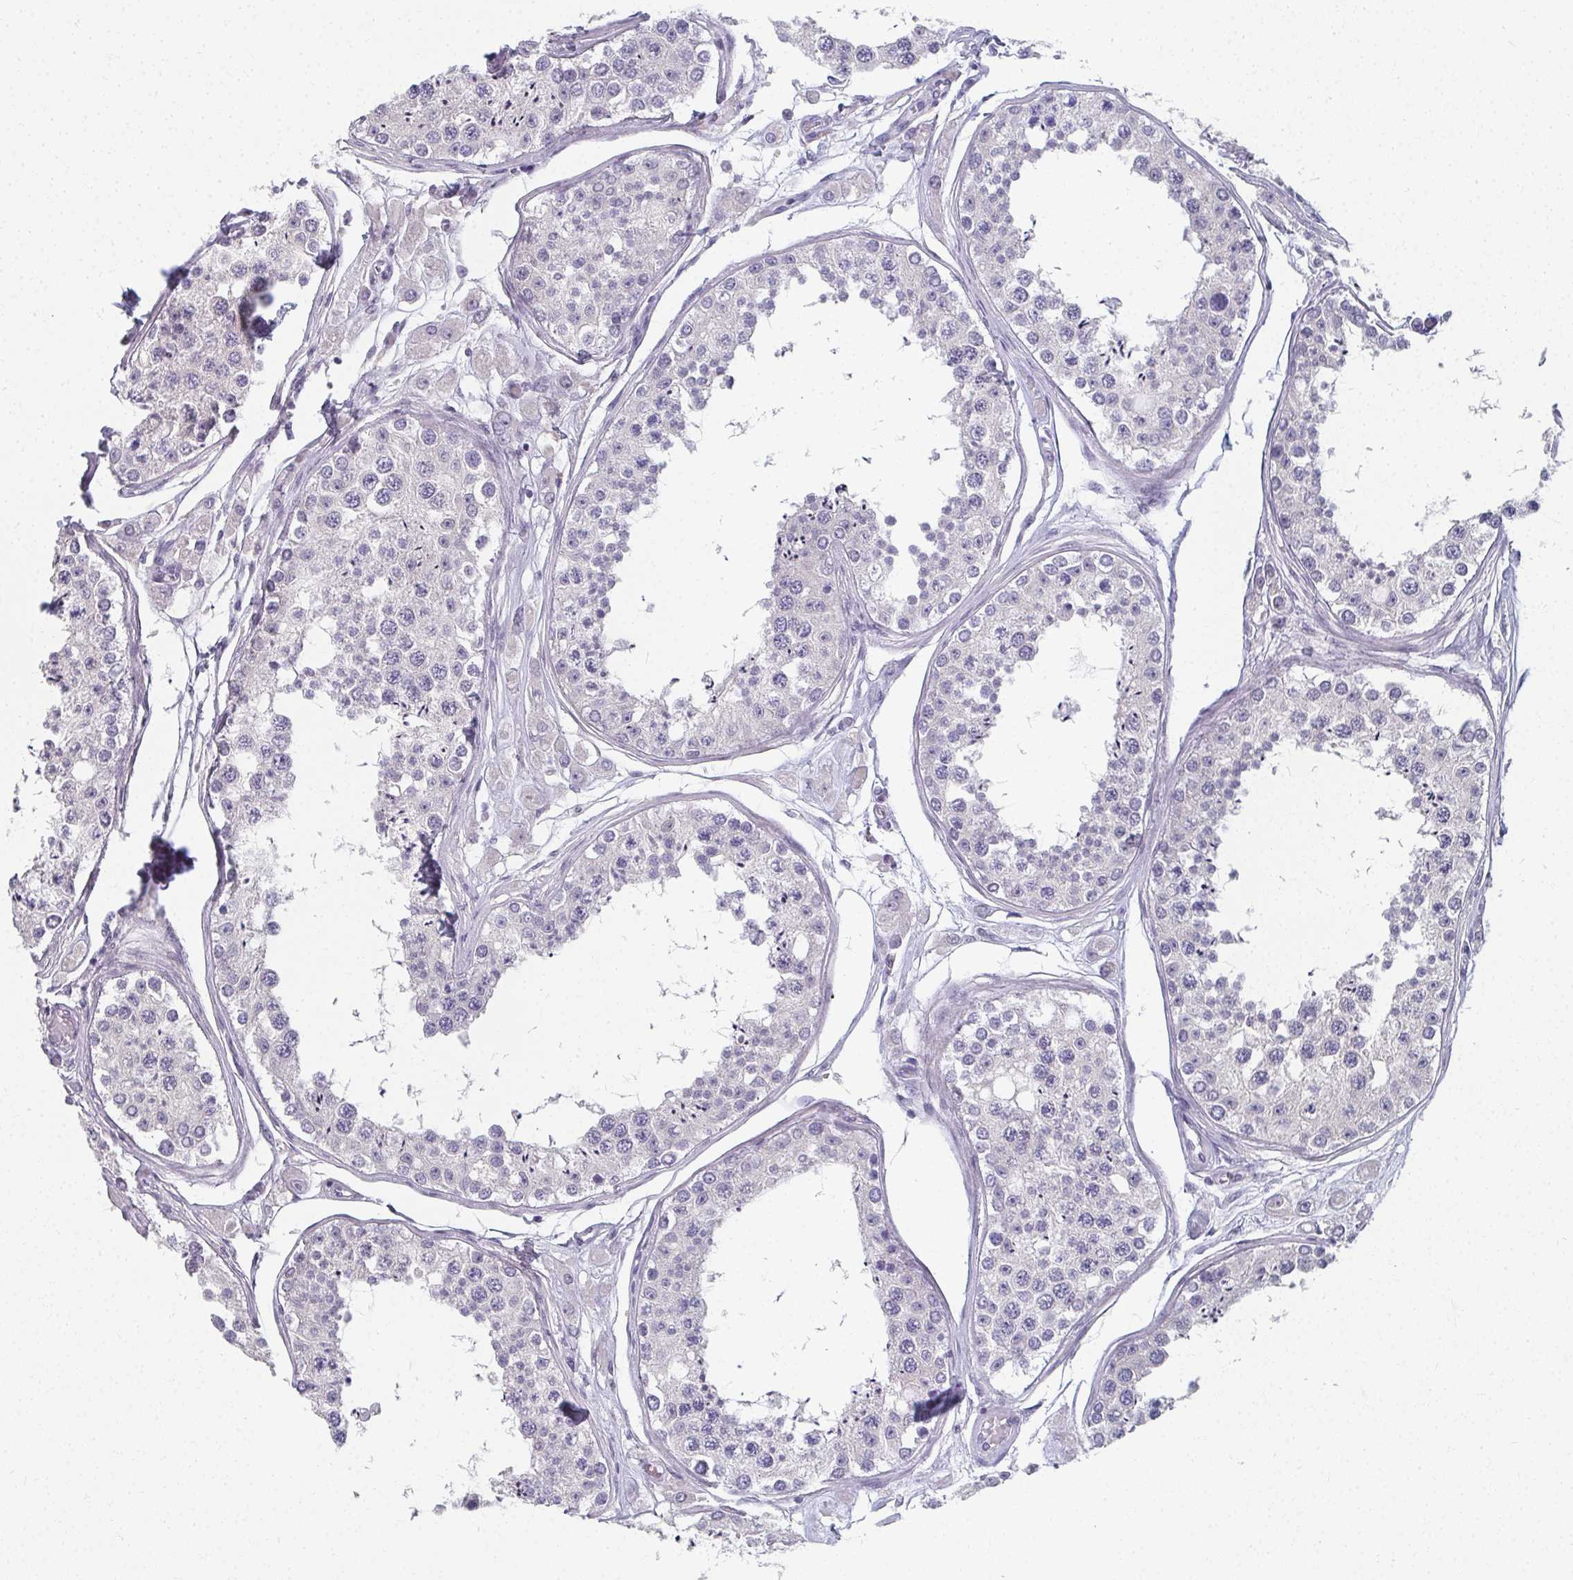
{"staining": {"intensity": "negative", "quantity": "none", "location": "none"}, "tissue": "testis", "cell_type": "Cells in seminiferous ducts", "image_type": "normal", "snomed": [{"axis": "morphology", "description": "Normal tissue, NOS"}, {"axis": "topography", "description": "Testis"}], "caption": "Protein analysis of normal testis demonstrates no significant positivity in cells in seminiferous ducts. (DAB immunohistochemistry (IHC), high magnification).", "gene": "CAMKV", "patient": {"sex": "male", "age": 25}}